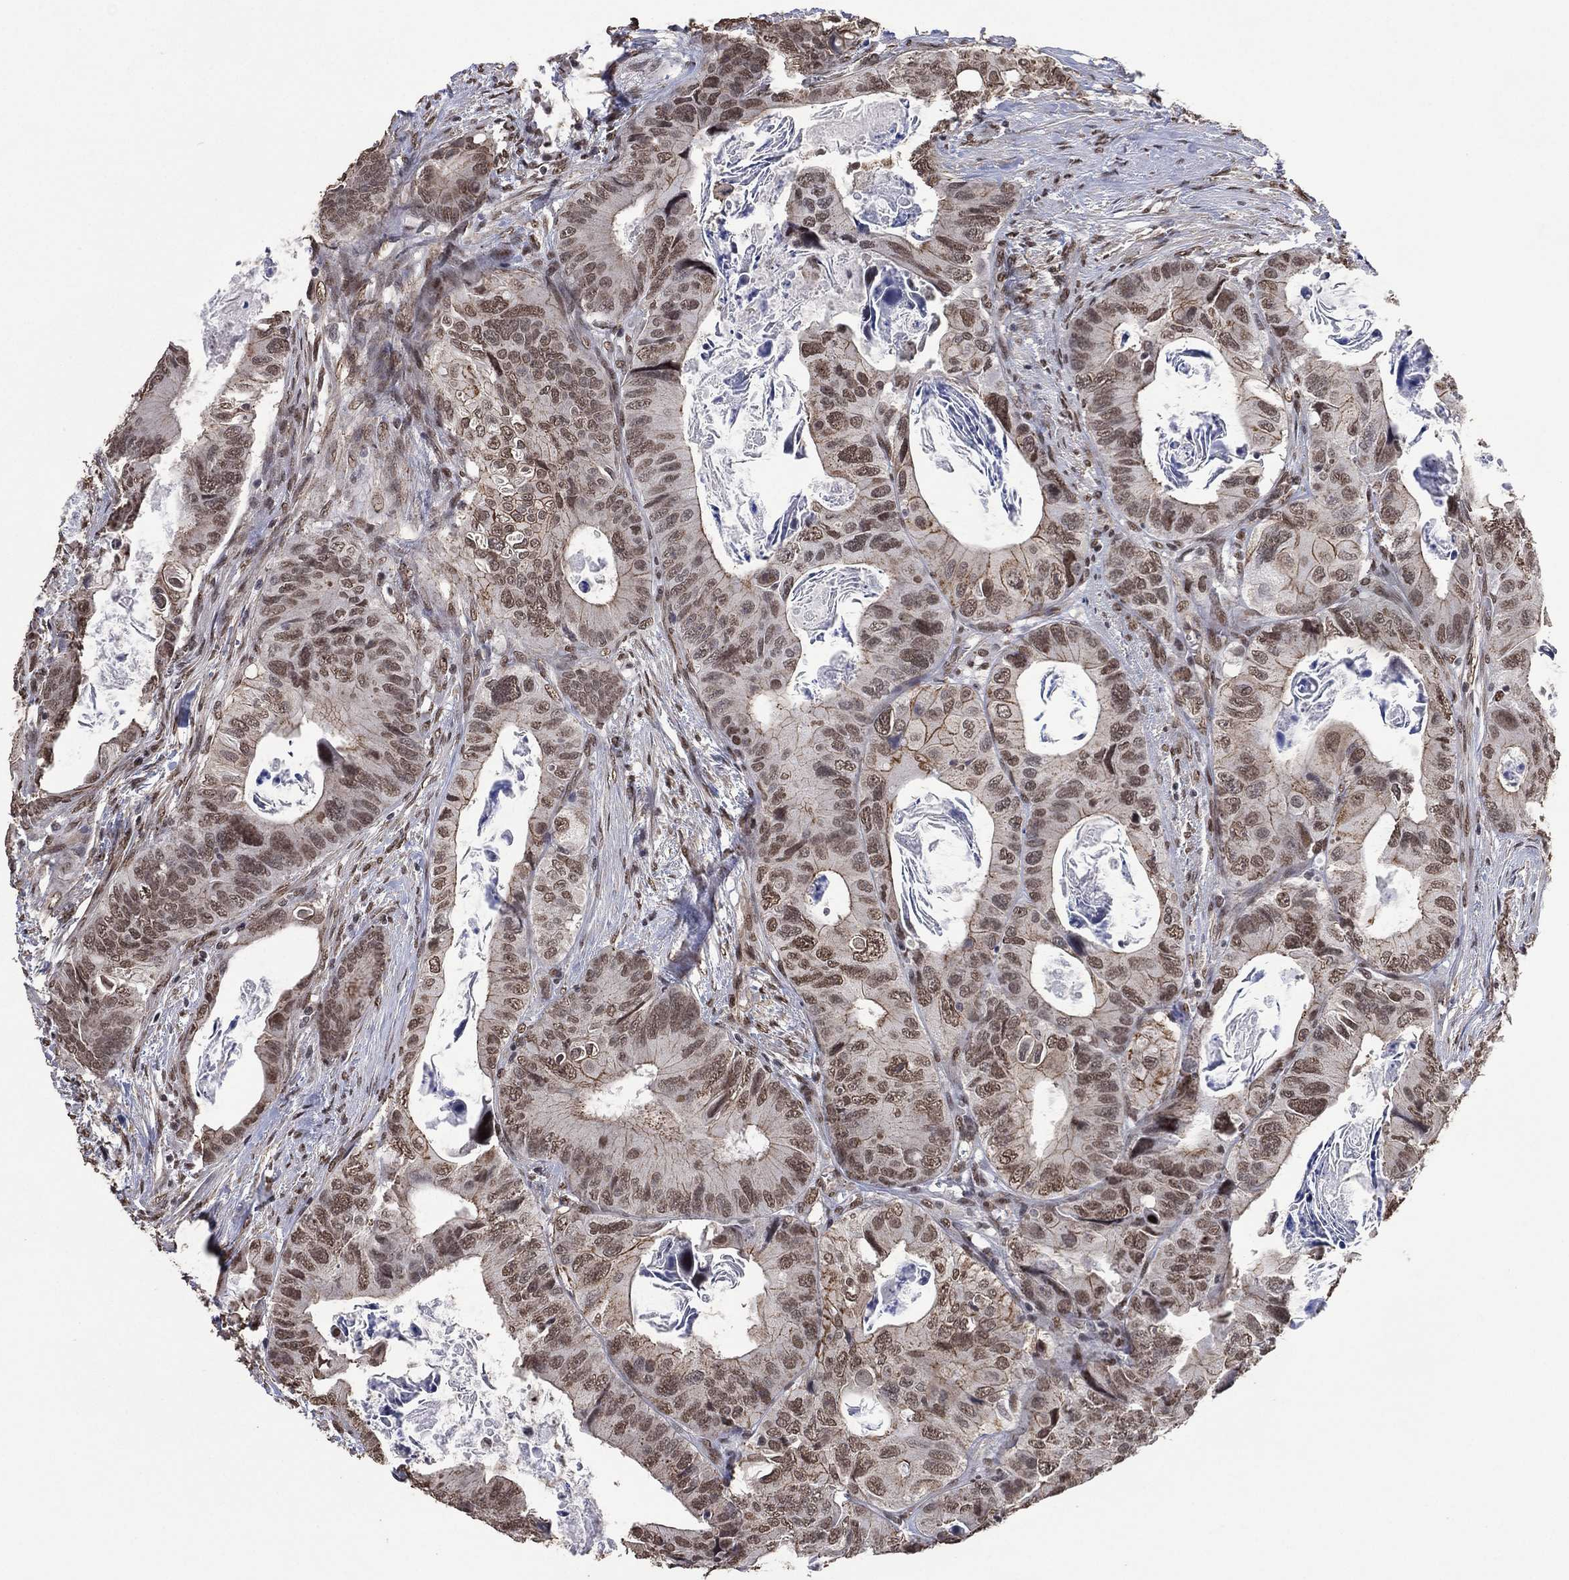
{"staining": {"intensity": "weak", "quantity": "25%-75%", "location": "cytoplasmic/membranous,nuclear"}, "tissue": "colorectal cancer", "cell_type": "Tumor cells", "image_type": "cancer", "snomed": [{"axis": "morphology", "description": "Adenocarcinoma, NOS"}, {"axis": "topography", "description": "Rectum"}], "caption": "This image shows immunohistochemistry (IHC) staining of colorectal adenocarcinoma, with low weak cytoplasmic/membranous and nuclear expression in approximately 25%-75% of tumor cells.", "gene": "EHMT1", "patient": {"sex": "male", "age": 64}}